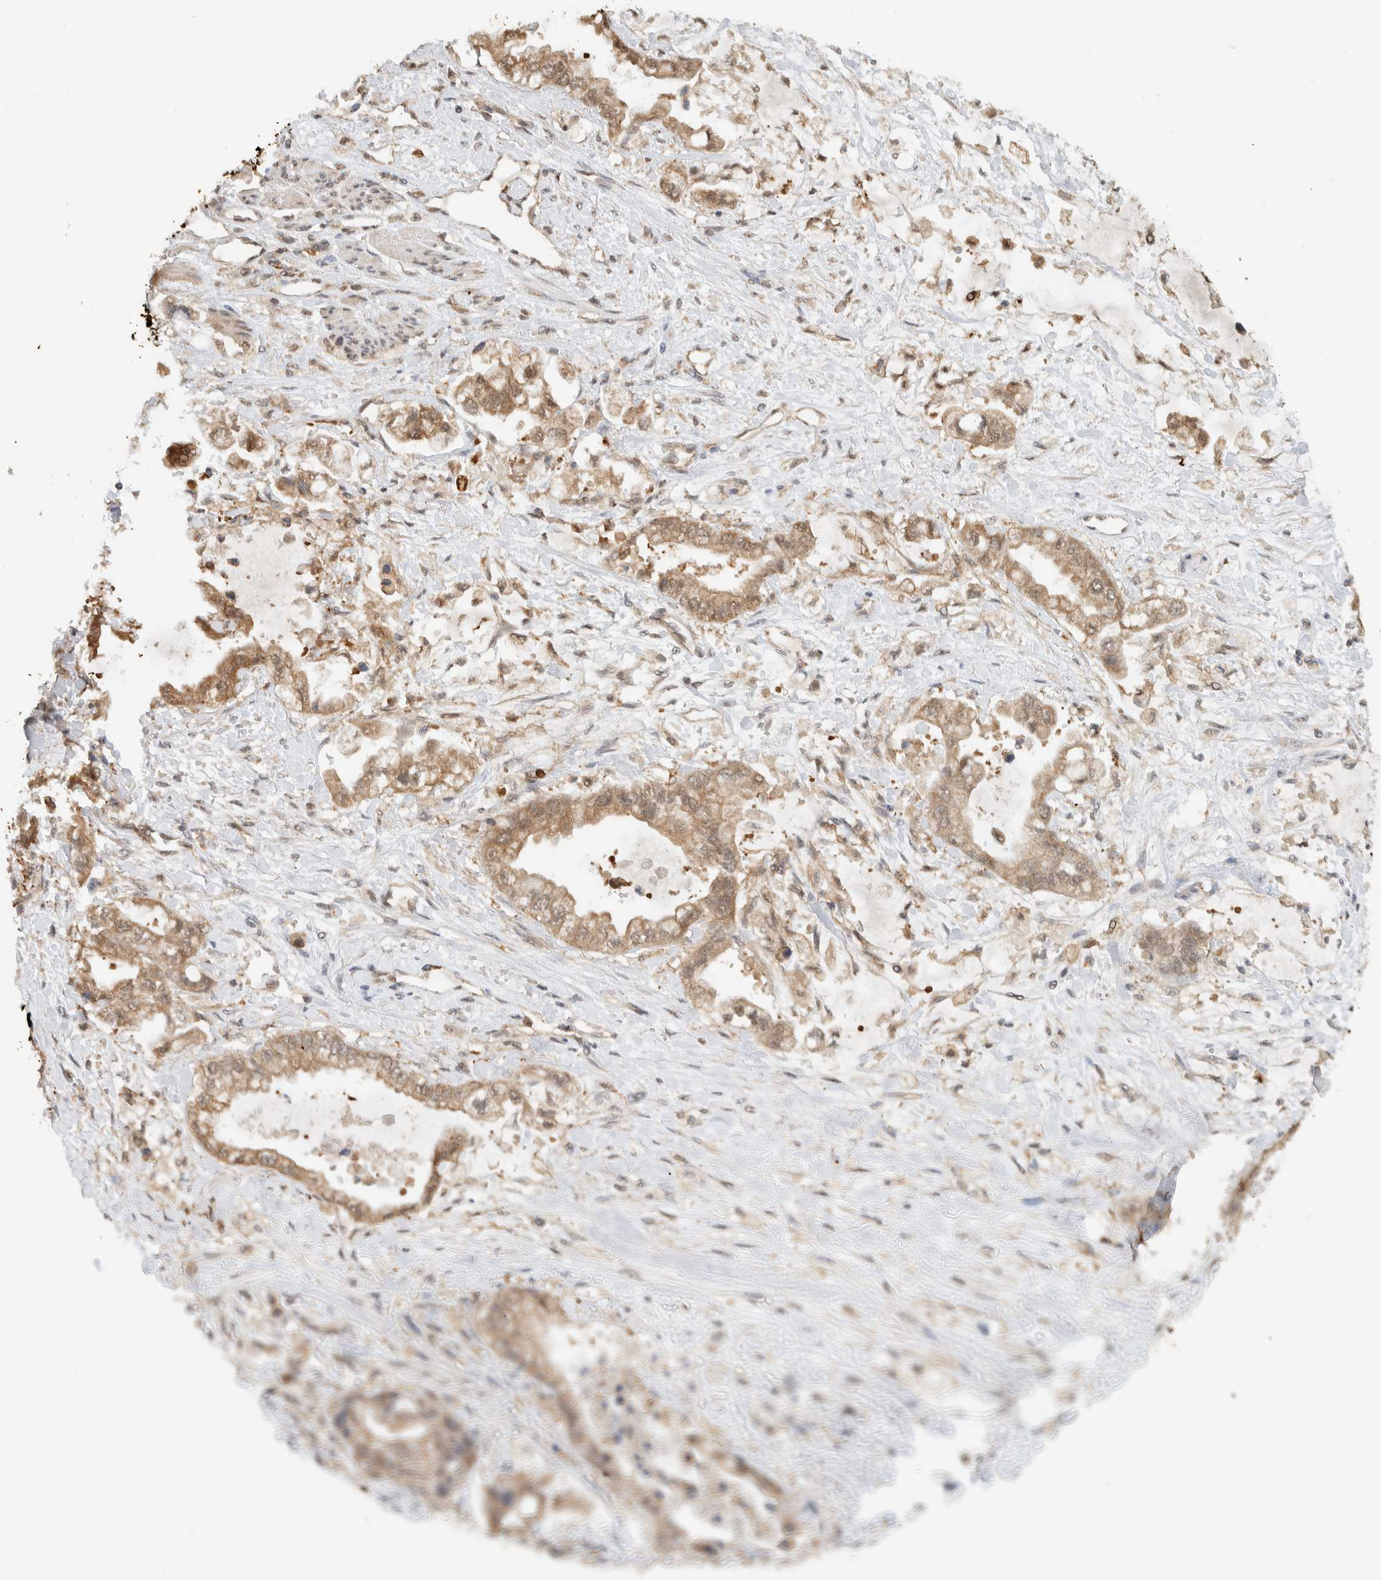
{"staining": {"intensity": "moderate", "quantity": ">75%", "location": "cytoplasmic/membranous,nuclear"}, "tissue": "stomach cancer", "cell_type": "Tumor cells", "image_type": "cancer", "snomed": [{"axis": "morphology", "description": "Adenocarcinoma, NOS"}, {"axis": "topography", "description": "Stomach"}], "caption": "Brown immunohistochemical staining in human stomach cancer reveals moderate cytoplasmic/membranous and nuclear positivity in approximately >75% of tumor cells. (IHC, brightfield microscopy, high magnification).", "gene": "CA13", "patient": {"sex": "male", "age": 62}}